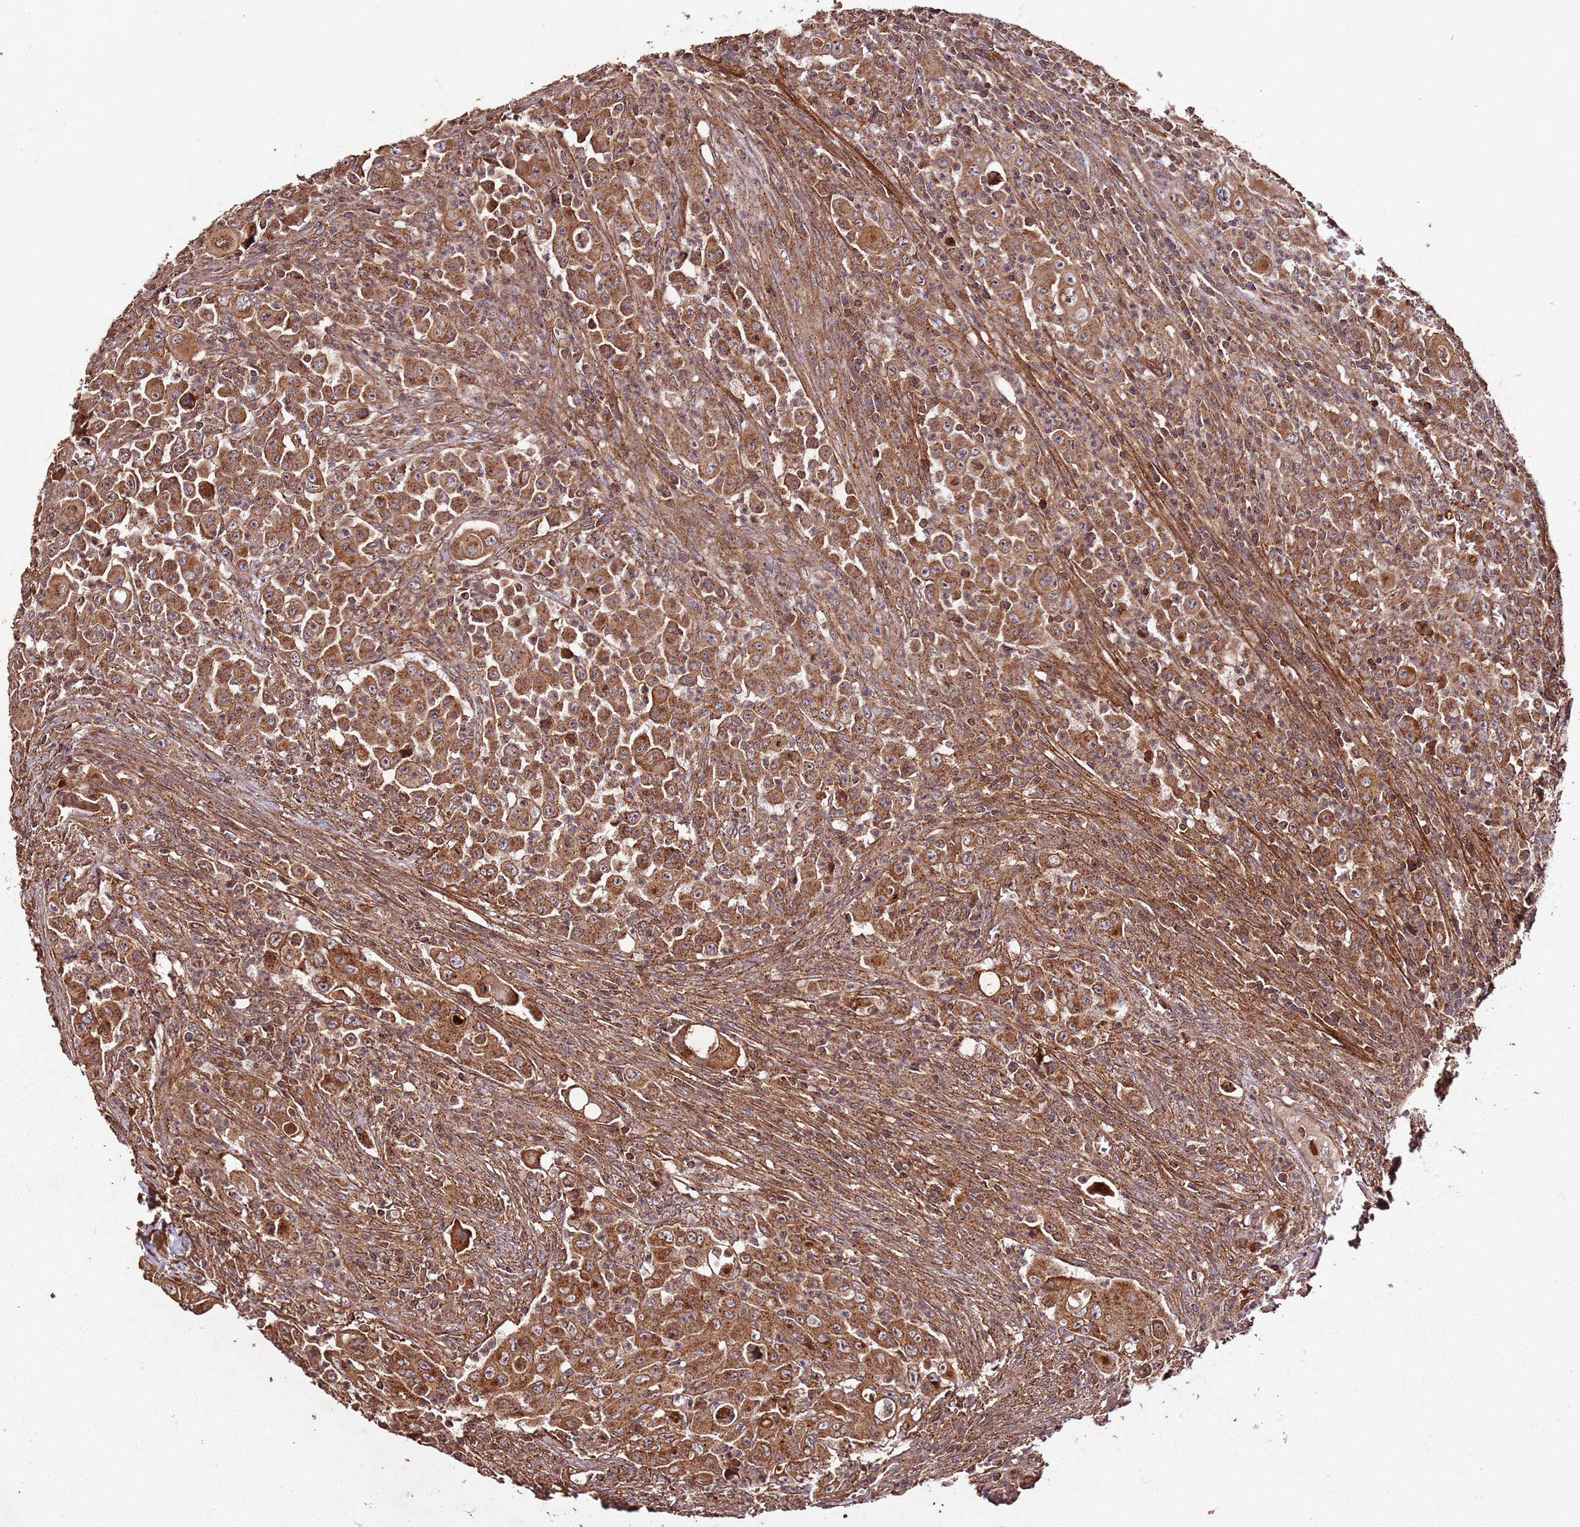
{"staining": {"intensity": "strong", "quantity": ">75%", "location": "cytoplasmic/membranous"}, "tissue": "colorectal cancer", "cell_type": "Tumor cells", "image_type": "cancer", "snomed": [{"axis": "morphology", "description": "Adenocarcinoma, NOS"}, {"axis": "topography", "description": "Colon"}], "caption": "Tumor cells show high levels of strong cytoplasmic/membranous expression in approximately >75% of cells in human adenocarcinoma (colorectal).", "gene": "FAM186A", "patient": {"sex": "male", "age": 51}}